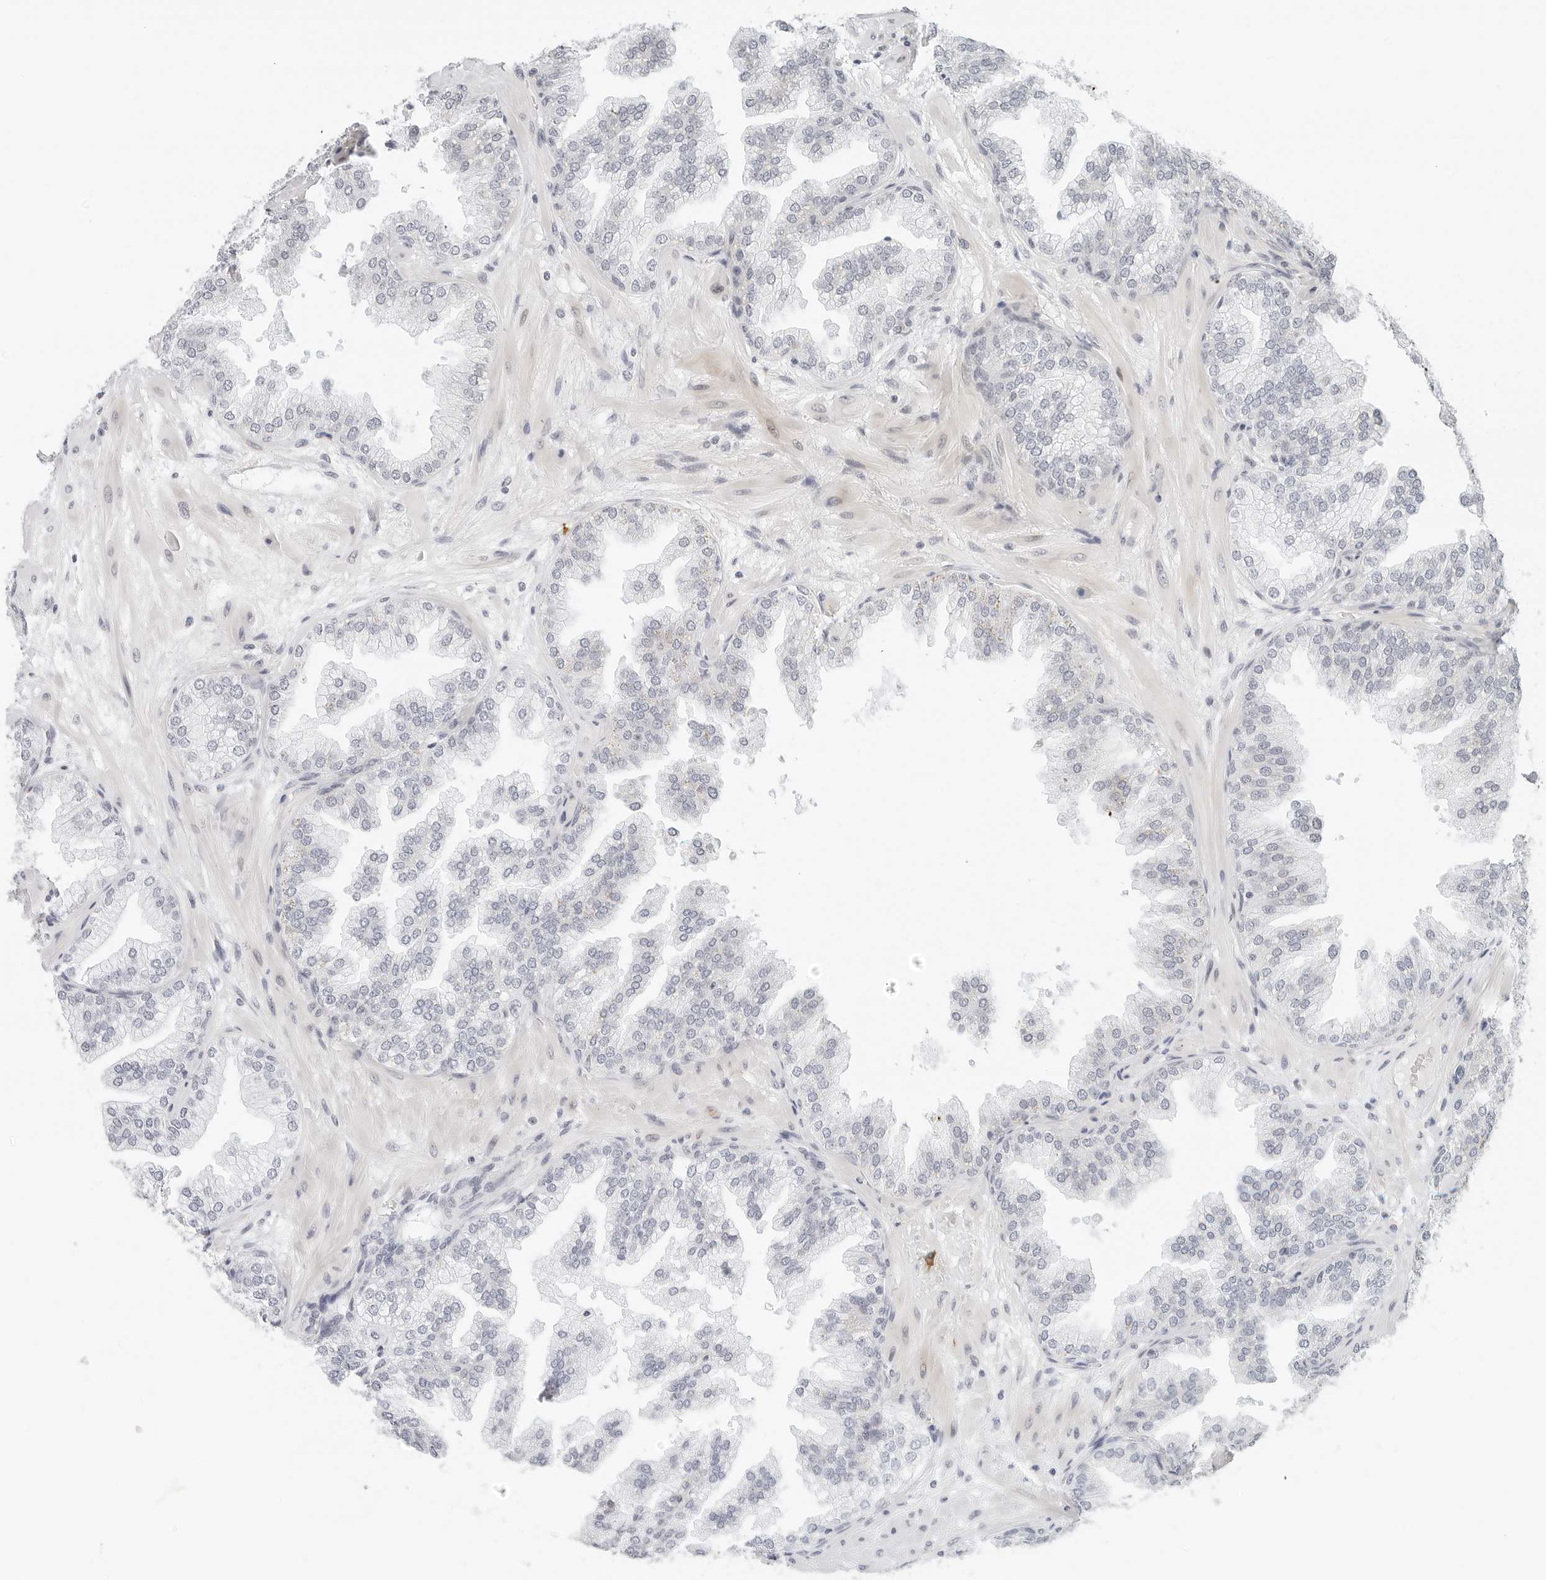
{"staining": {"intensity": "negative", "quantity": "none", "location": "none"}, "tissue": "prostate cancer", "cell_type": "Tumor cells", "image_type": "cancer", "snomed": [{"axis": "morphology", "description": "Adenocarcinoma, High grade"}, {"axis": "topography", "description": "Prostate"}], "caption": "Tumor cells show no significant protein expression in prostate cancer.", "gene": "PARP10", "patient": {"sex": "male", "age": 58}}